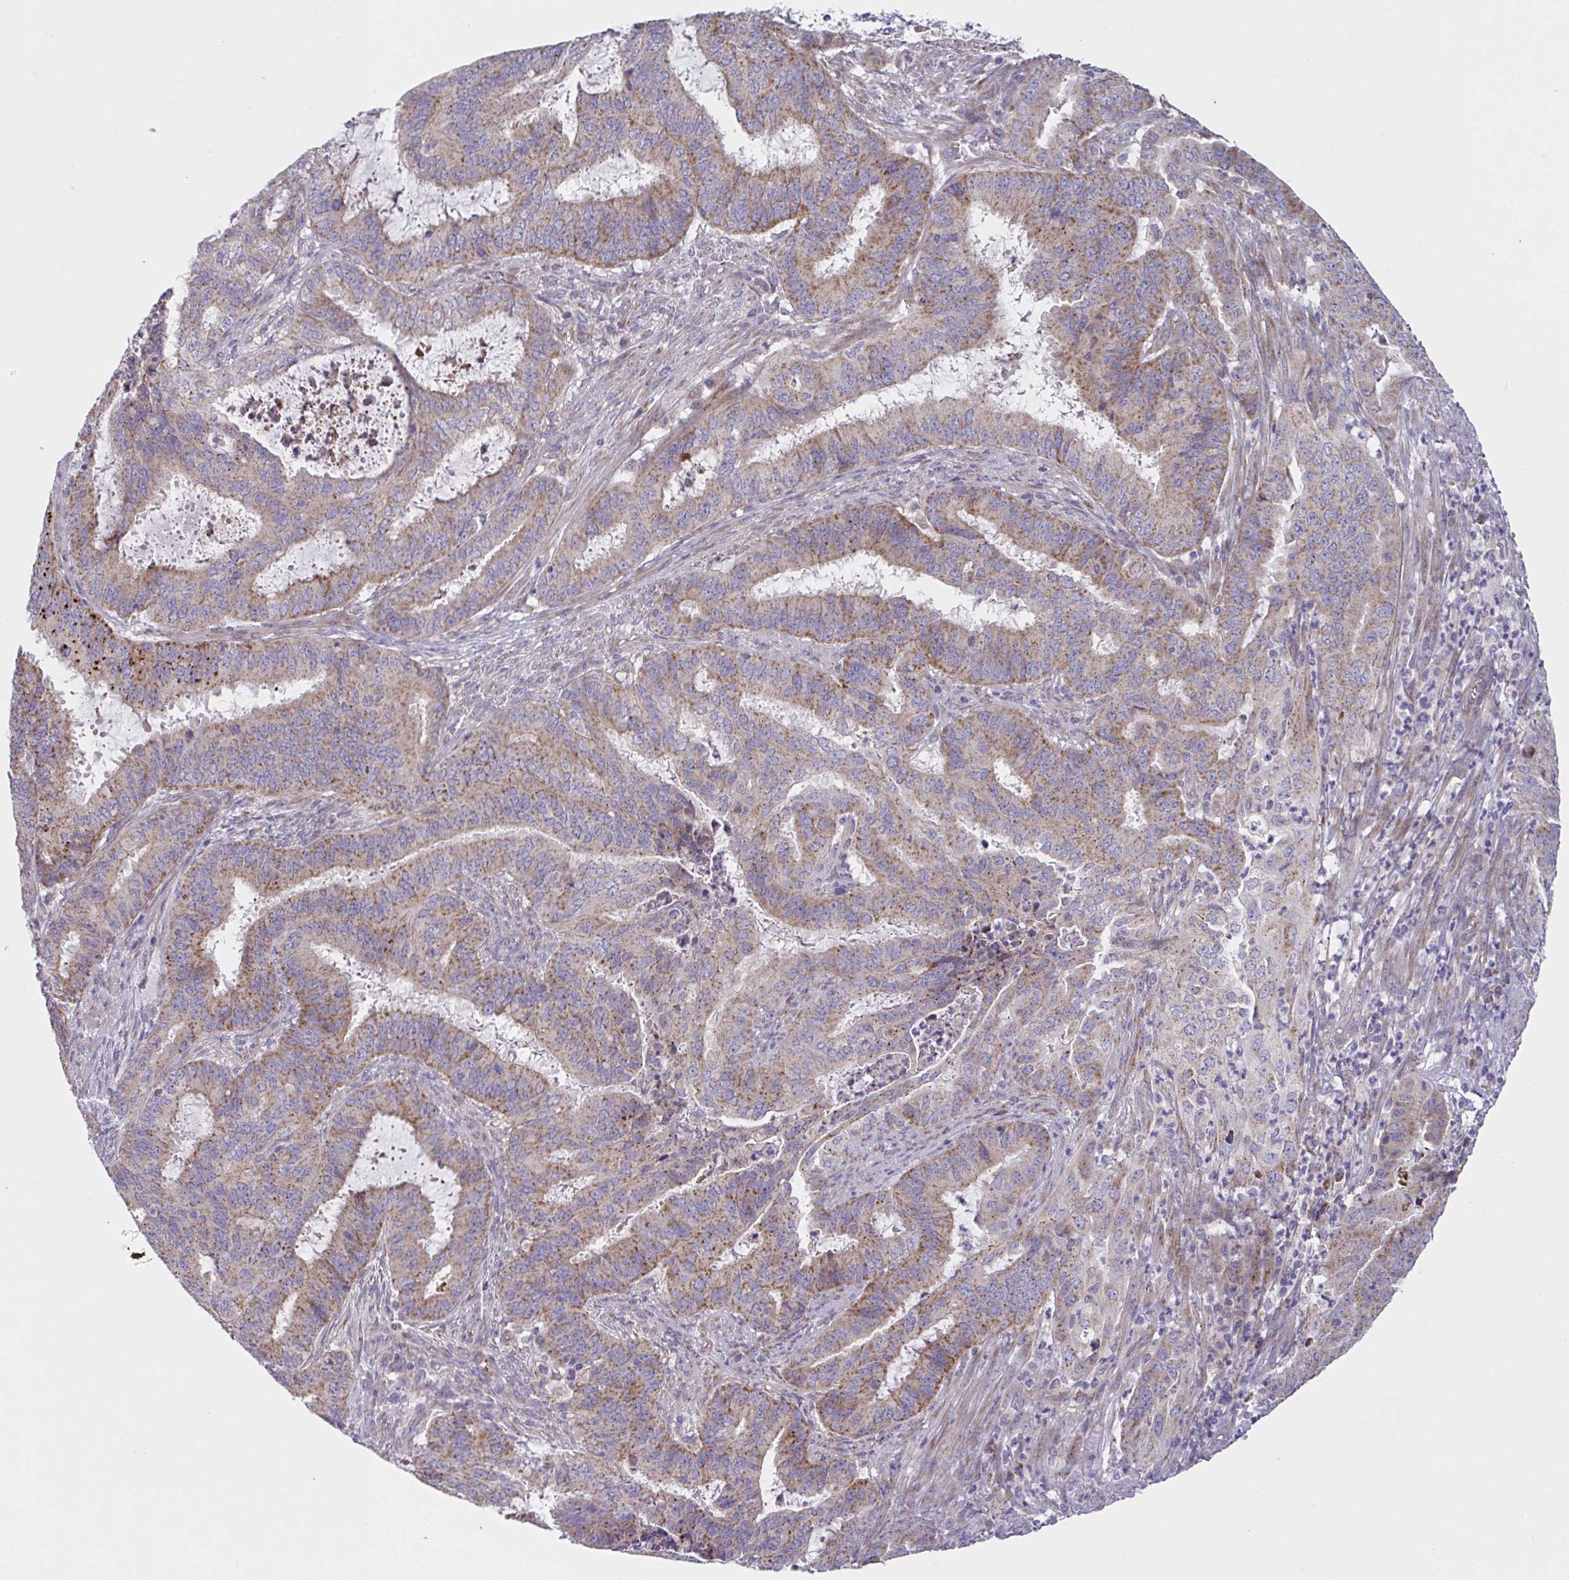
{"staining": {"intensity": "moderate", "quantity": ">75%", "location": "cytoplasmic/membranous"}, "tissue": "endometrial cancer", "cell_type": "Tumor cells", "image_type": "cancer", "snomed": [{"axis": "morphology", "description": "Adenocarcinoma, NOS"}, {"axis": "topography", "description": "Endometrium"}], "caption": "Human endometrial cancer (adenocarcinoma) stained with a brown dye exhibits moderate cytoplasmic/membranous positive positivity in approximately >75% of tumor cells.", "gene": "MRPS2", "patient": {"sex": "female", "age": 51}}